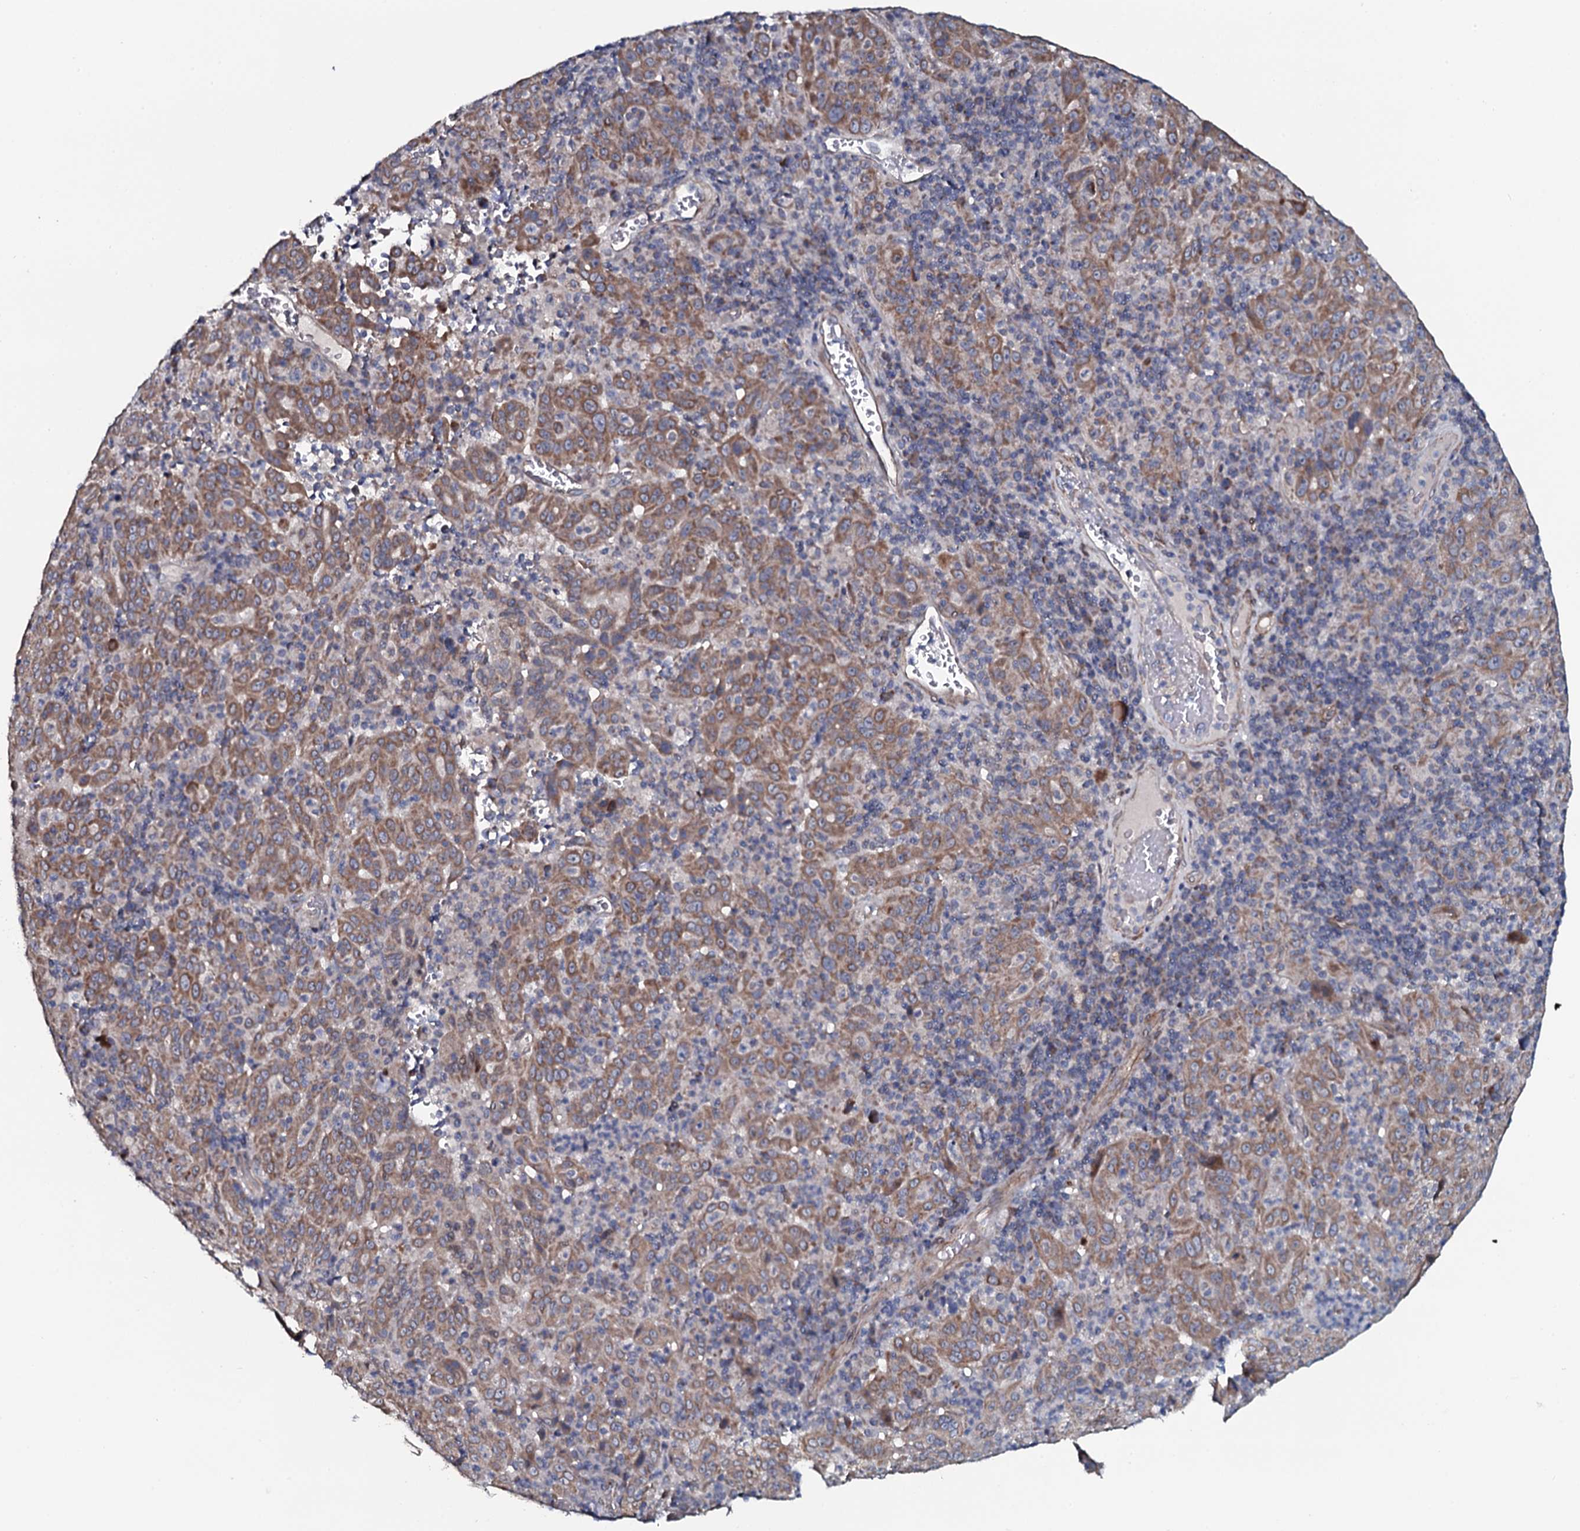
{"staining": {"intensity": "moderate", "quantity": ">75%", "location": "cytoplasmic/membranous"}, "tissue": "pancreatic cancer", "cell_type": "Tumor cells", "image_type": "cancer", "snomed": [{"axis": "morphology", "description": "Adenocarcinoma, NOS"}, {"axis": "topography", "description": "Pancreas"}], "caption": "A brown stain highlights moderate cytoplasmic/membranous positivity of a protein in pancreatic cancer (adenocarcinoma) tumor cells.", "gene": "KCTD4", "patient": {"sex": "male", "age": 63}}